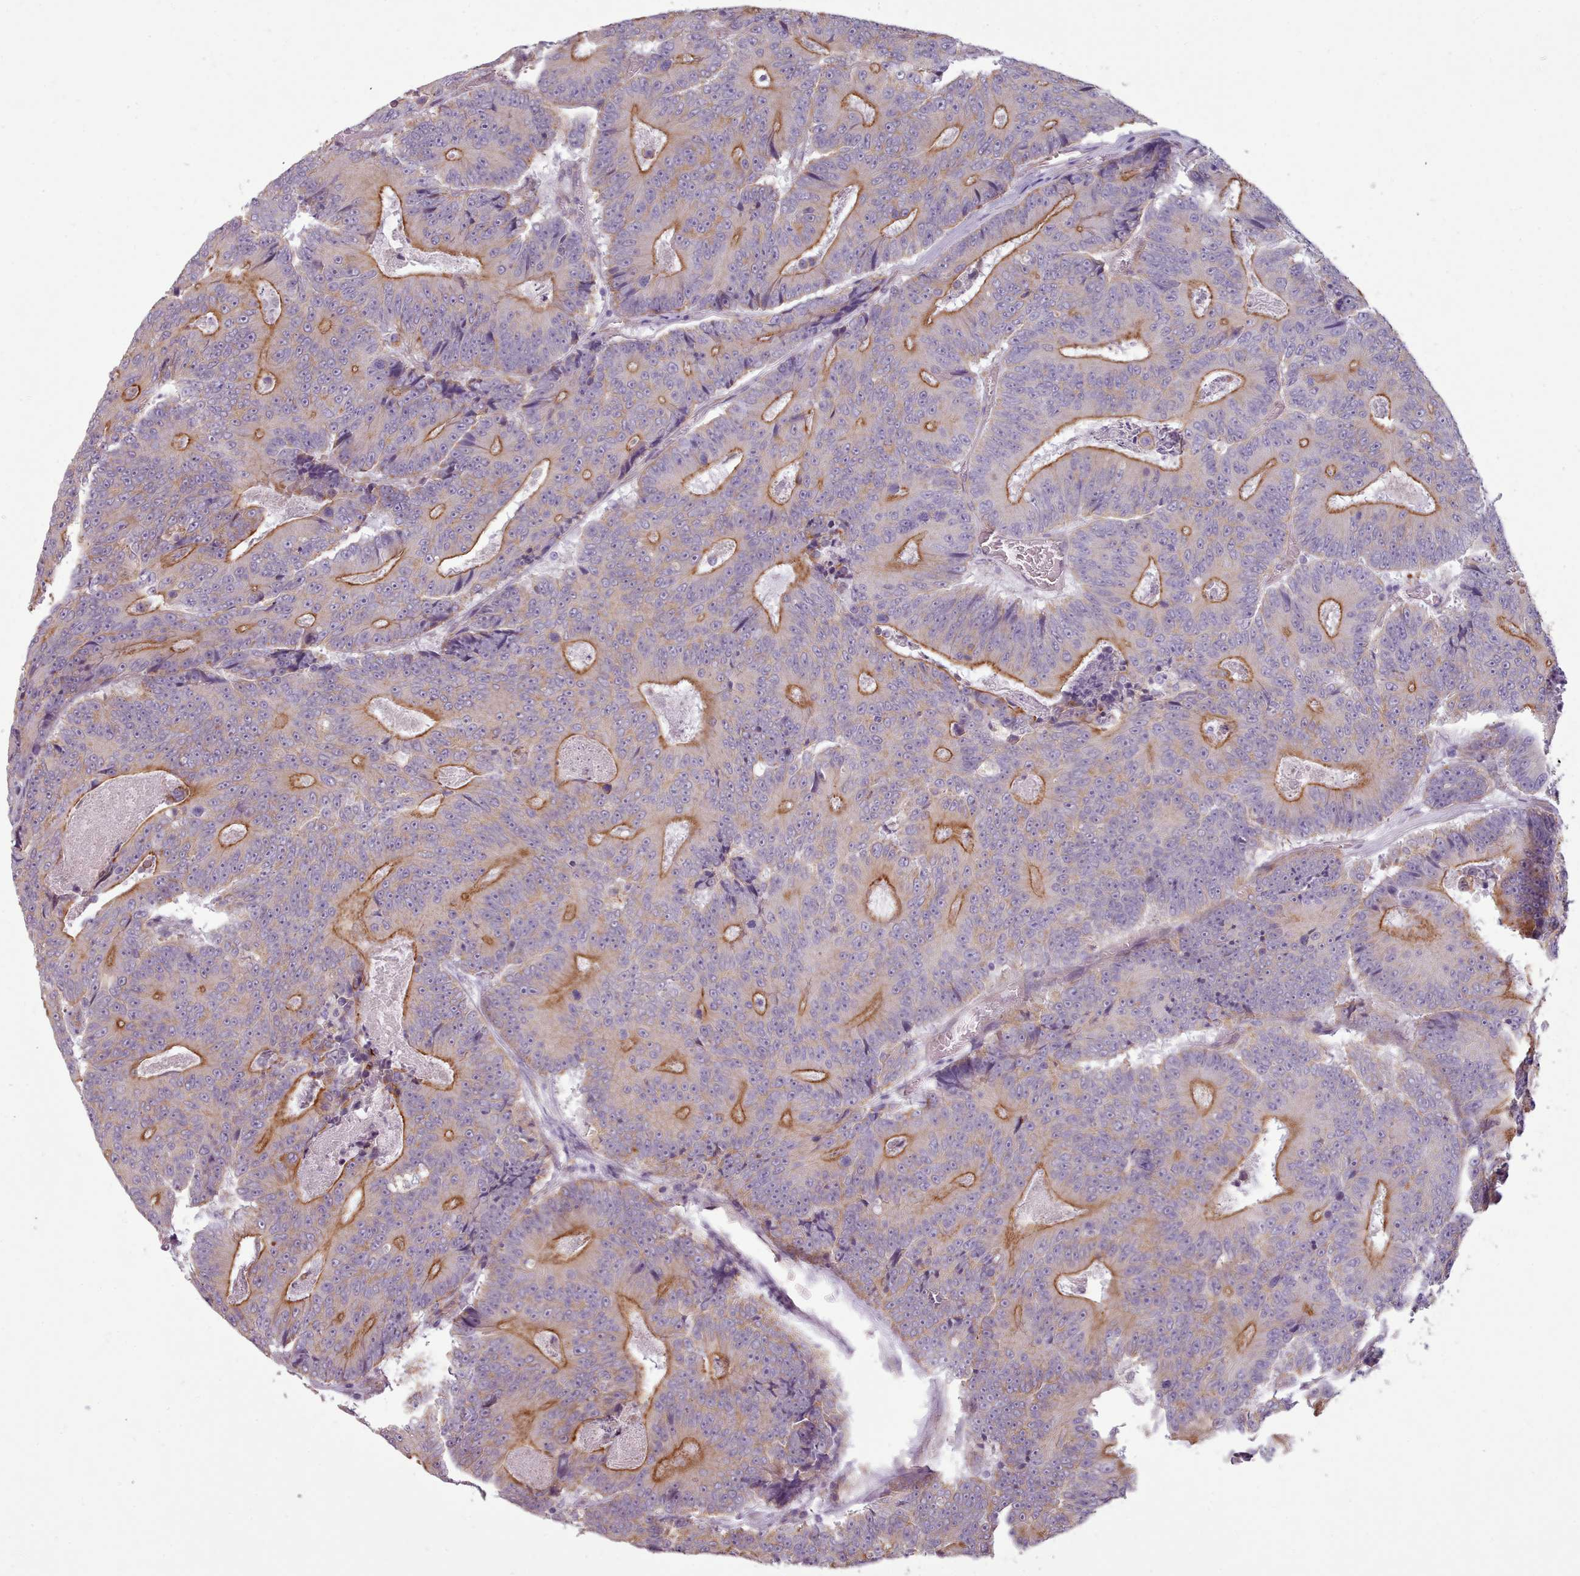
{"staining": {"intensity": "strong", "quantity": "25%-75%", "location": "cytoplasmic/membranous"}, "tissue": "colorectal cancer", "cell_type": "Tumor cells", "image_type": "cancer", "snomed": [{"axis": "morphology", "description": "Adenocarcinoma, NOS"}, {"axis": "topography", "description": "Colon"}], "caption": "Immunohistochemical staining of human colorectal adenocarcinoma shows strong cytoplasmic/membranous protein positivity in about 25%-75% of tumor cells.", "gene": "PLD4", "patient": {"sex": "male", "age": 83}}